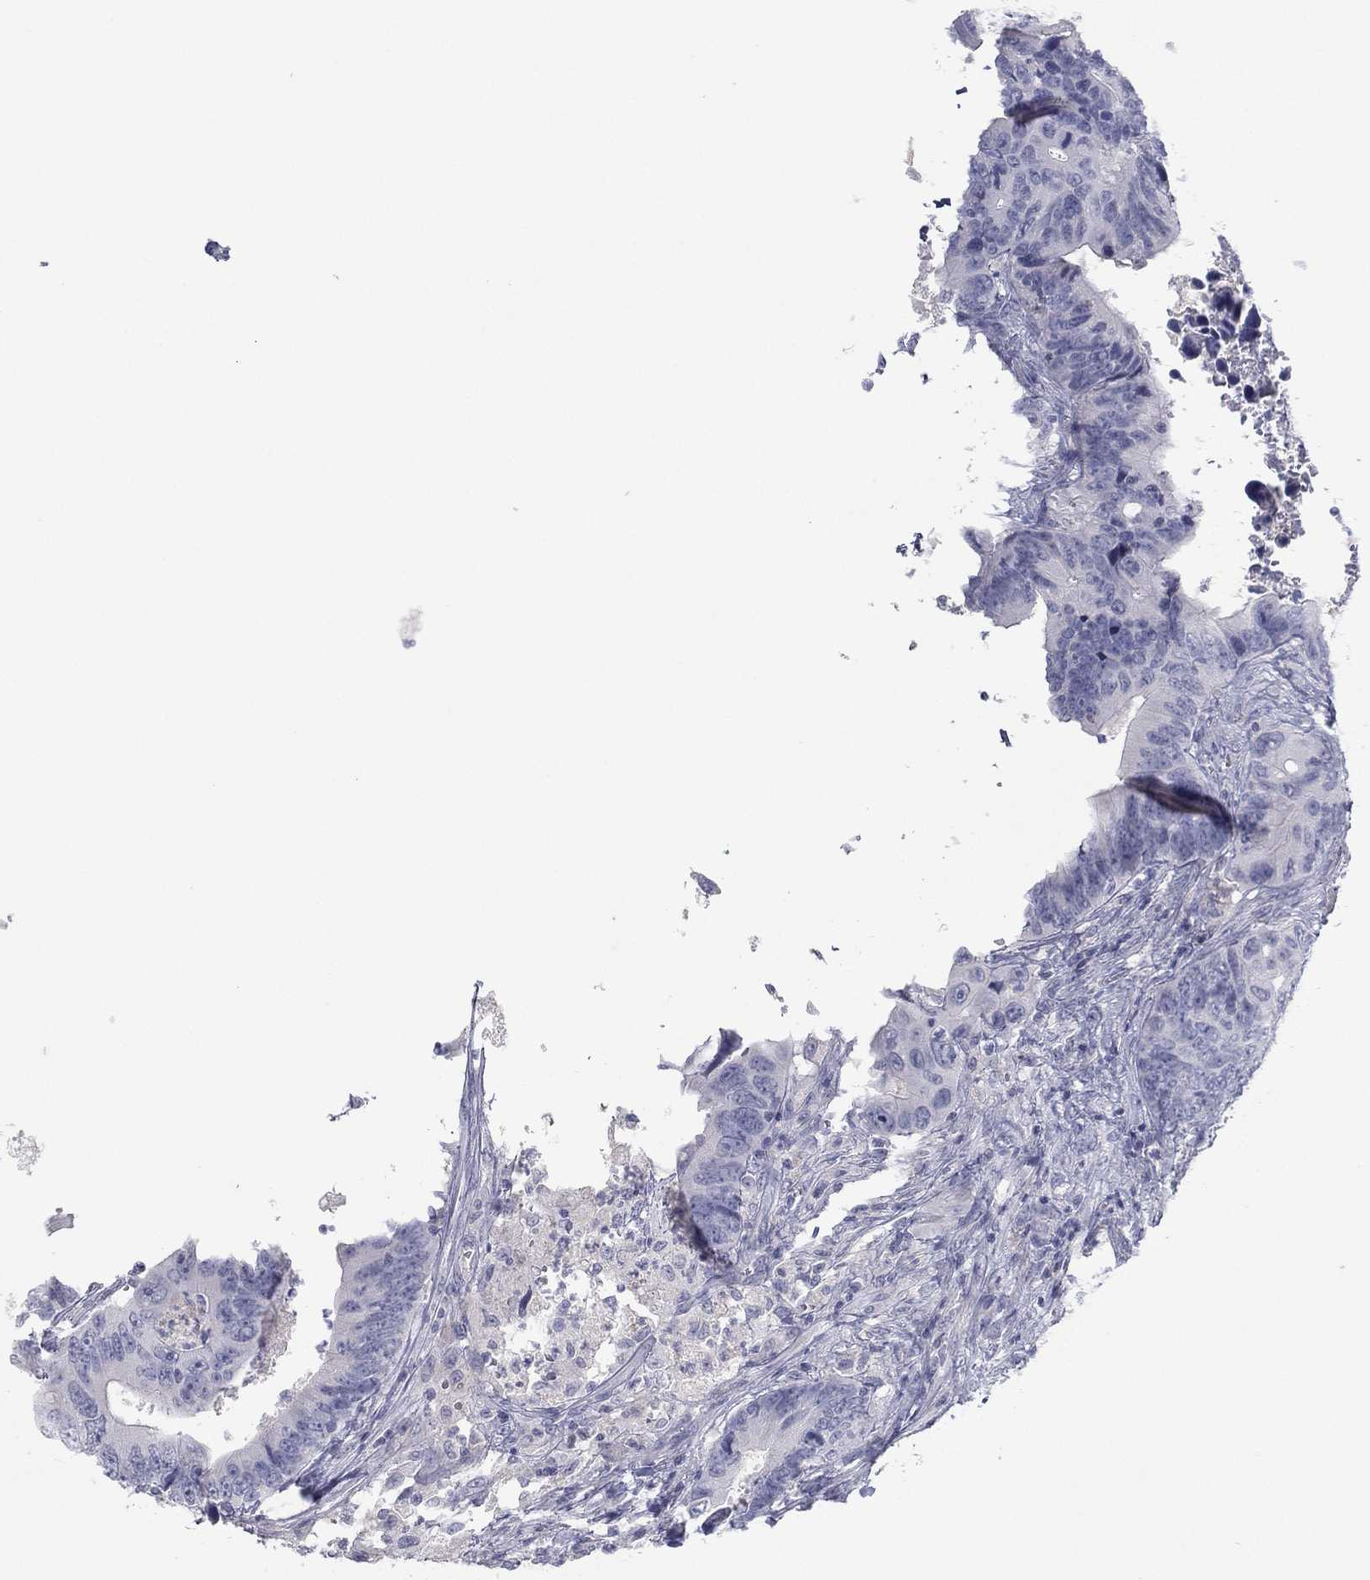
{"staining": {"intensity": "negative", "quantity": "none", "location": "none"}, "tissue": "colorectal cancer", "cell_type": "Tumor cells", "image_type": "cancer", "snomed": [{"axis": "morphology", "description": "Adenocarcinoma, NOS"}, {"axis": "topography", "description": "Colon"}], "caption": "Immunohistochemistry of human colorectal cancer (adenocarcinoma) exhibits no positivity in tumor cells.", "gene": "CPT1B", "patient": {"sex": "female", "age": 90}}